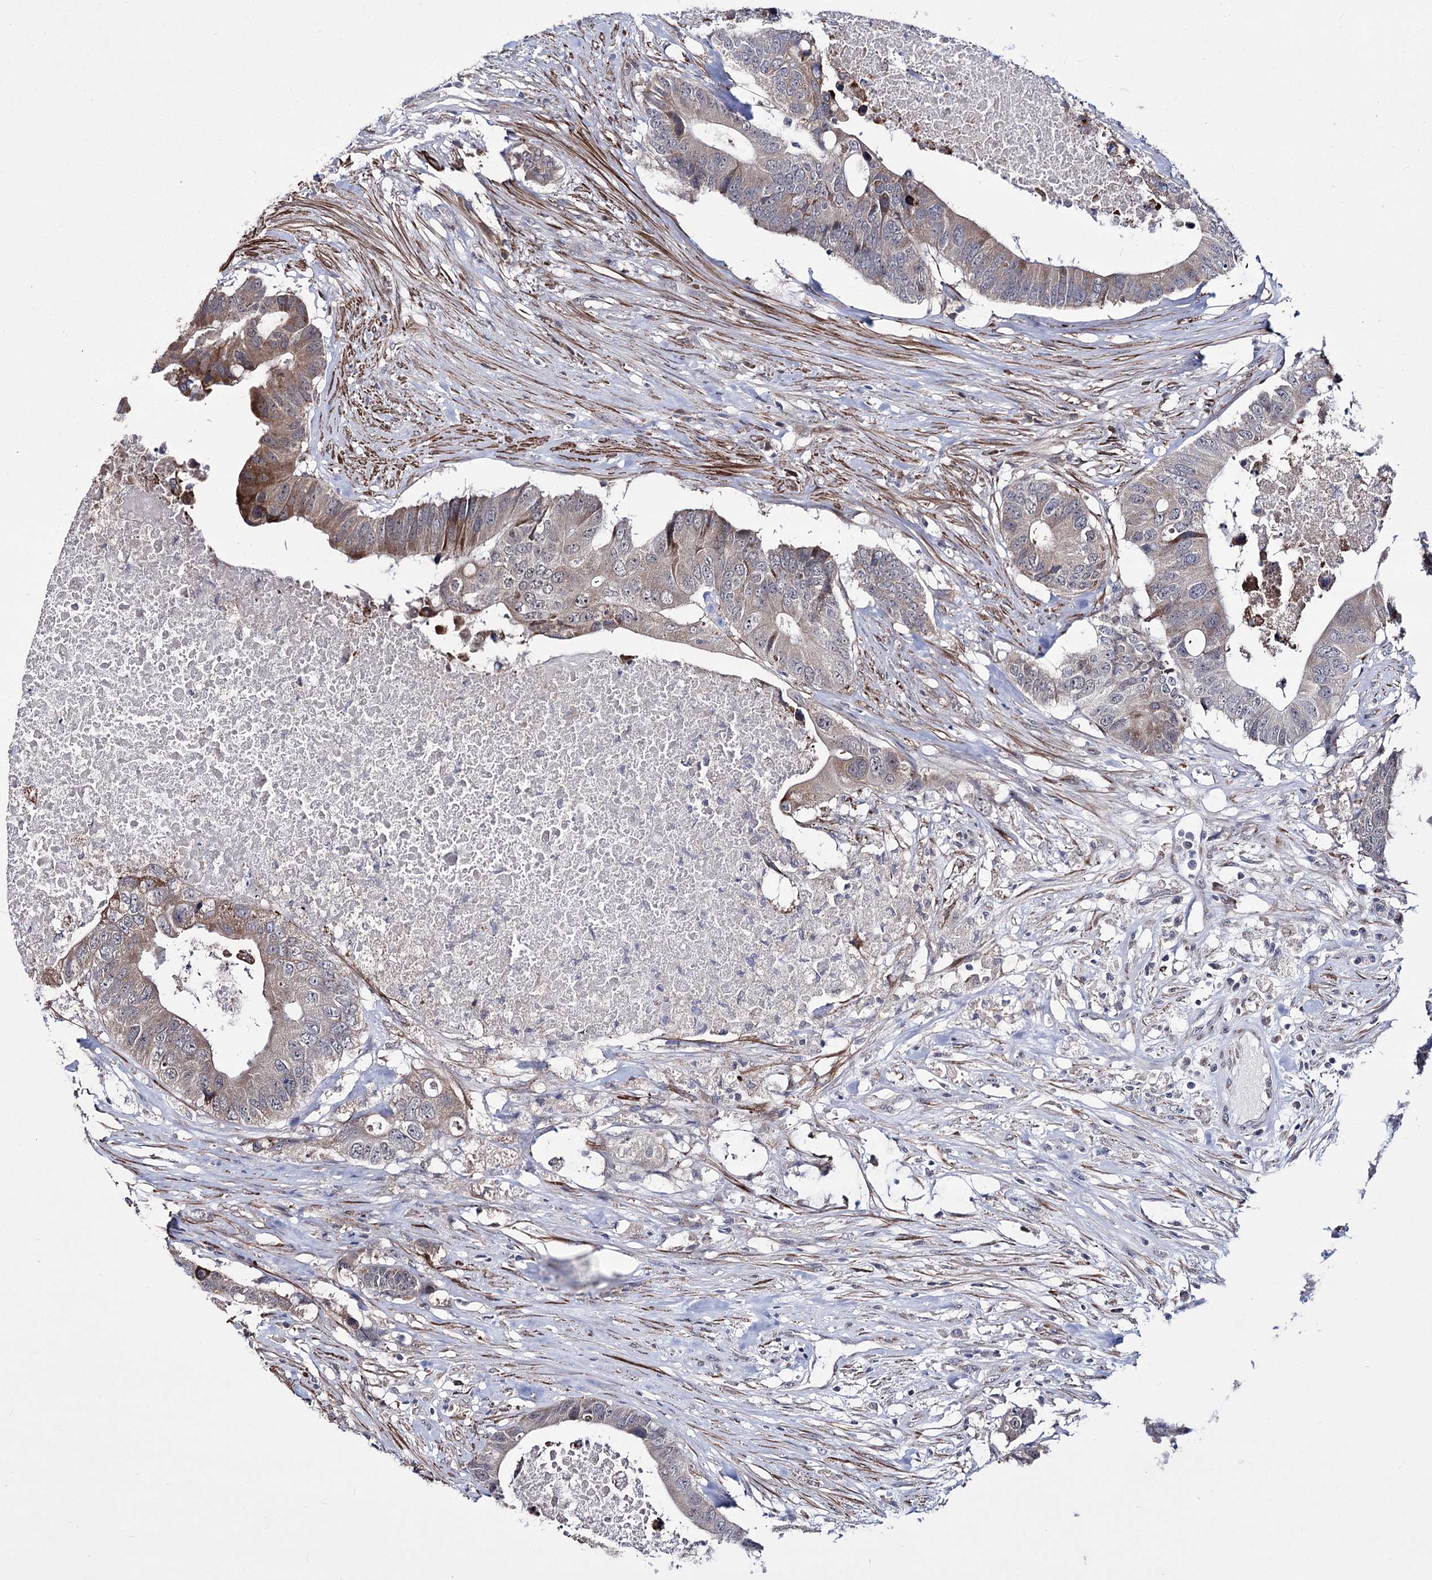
{"staining": {"intensity": "moderate", "quantity": "<25%", "location": "cytoplasmic/membranous"}, "tissue": "colorectal cancer", "cell_type": "Tumor cells", "image_type": "cancer", "snomed": [{"axis": "morphology", "description": "Adenocarcinoma, NOS"}, {"axis": "topography", "description": "Colon"}], "caption": "Adenocarcinoma (colorectal) stained with a brown dye reveals moderate cytoplasmic/membranous positive positivity in about <25% of tumor cells.", "gene": "PPRC1", "patient": {"sex": "male", "age": 71}}